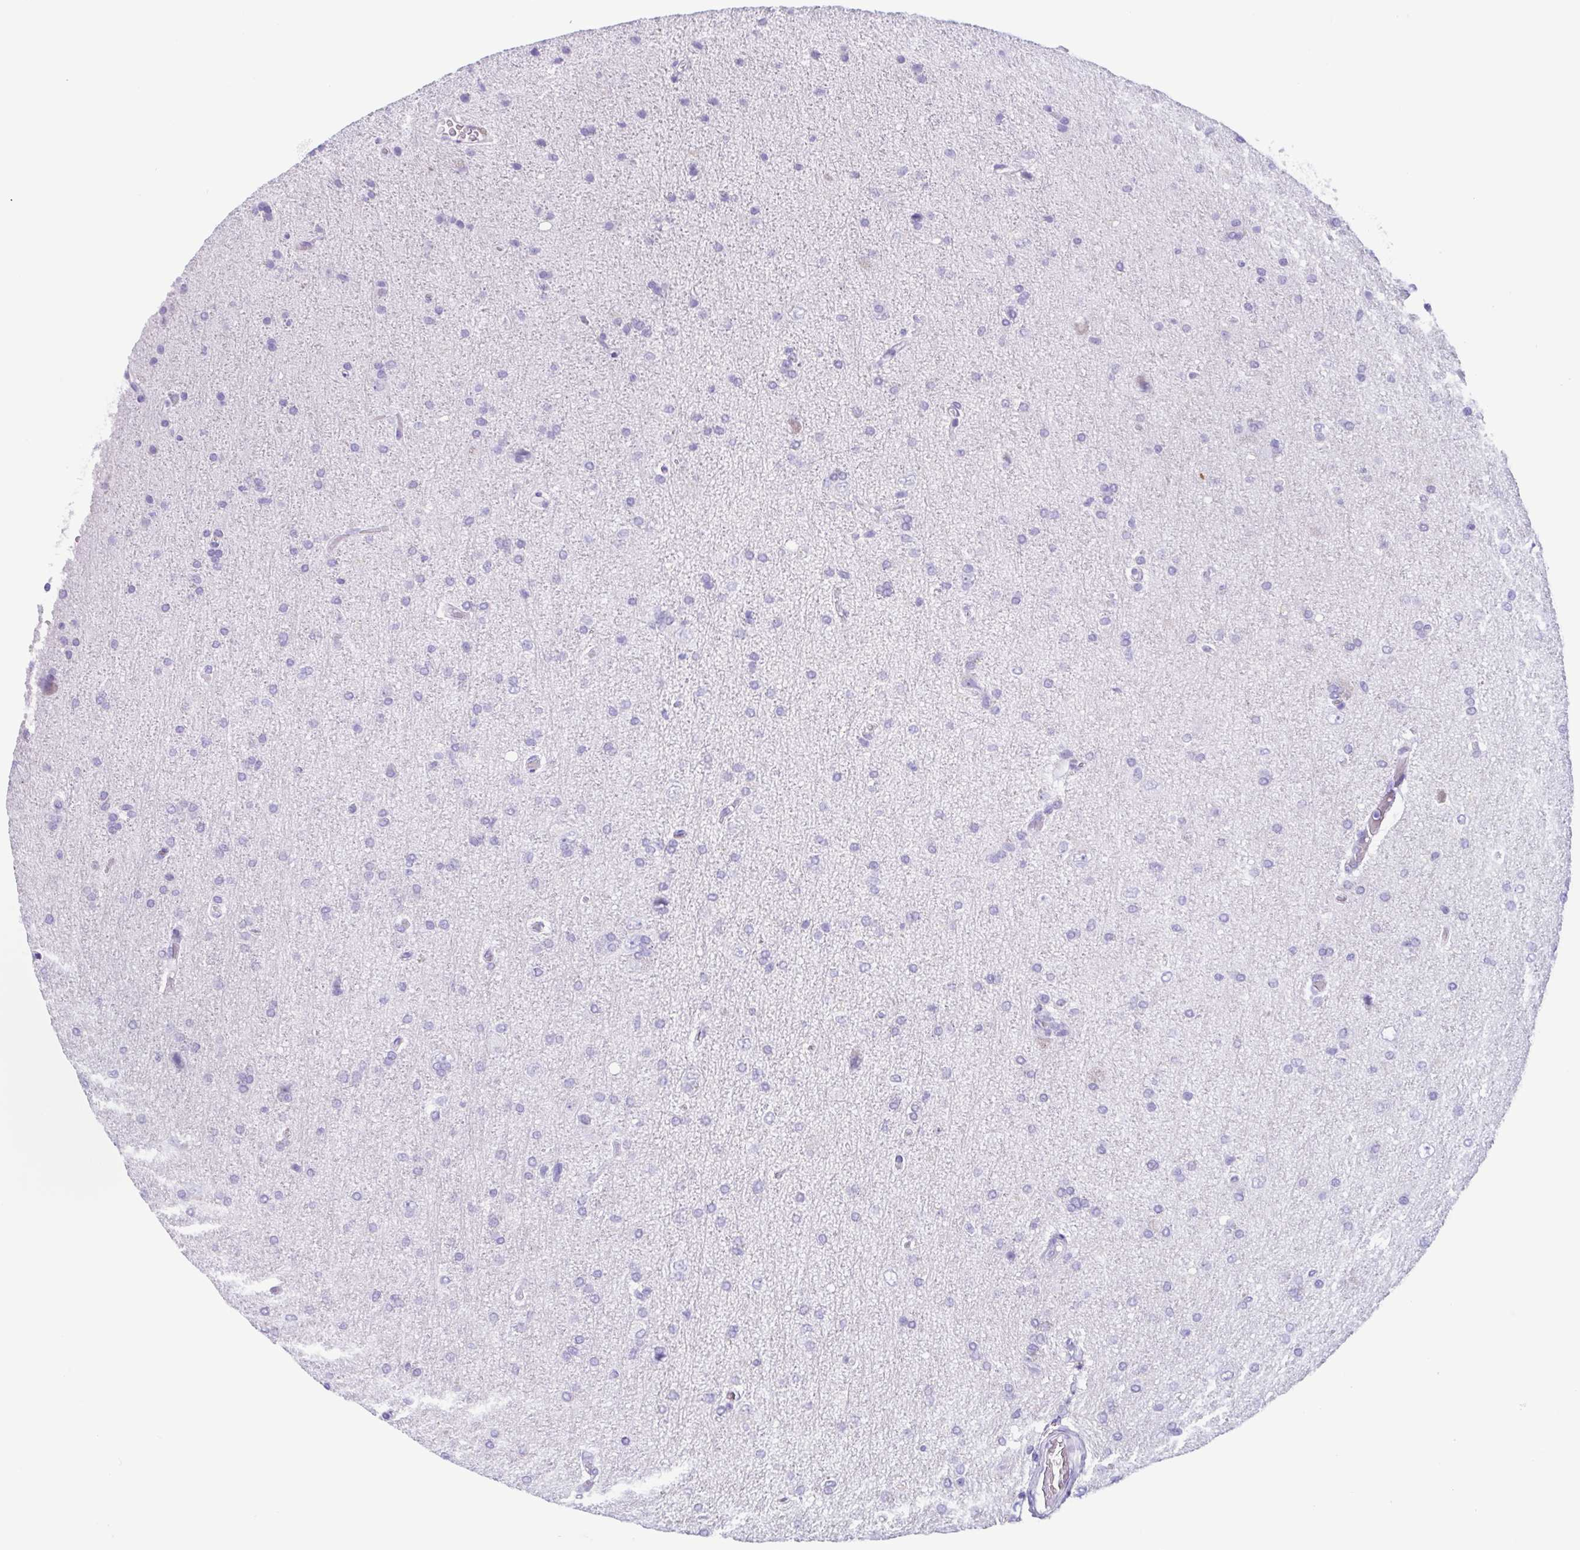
{"staining": {"intensity": "negative", "quantity": "none", "location": "none"}, "tissue": "glioma", "cell_type": "Tumor cells", "image_type": "cancer", "snomed": [{"axis": "morphology", "description": "Glioma, malignant, High grade"}, {"axis": "topography", "description": "Cerebral cortex"}], "caption": "Glioma was stained to show a protein in brown. There is no significant staining in tumor cells.", "gene": "LTF", "patient": {"sex": "male", "age": 70}}